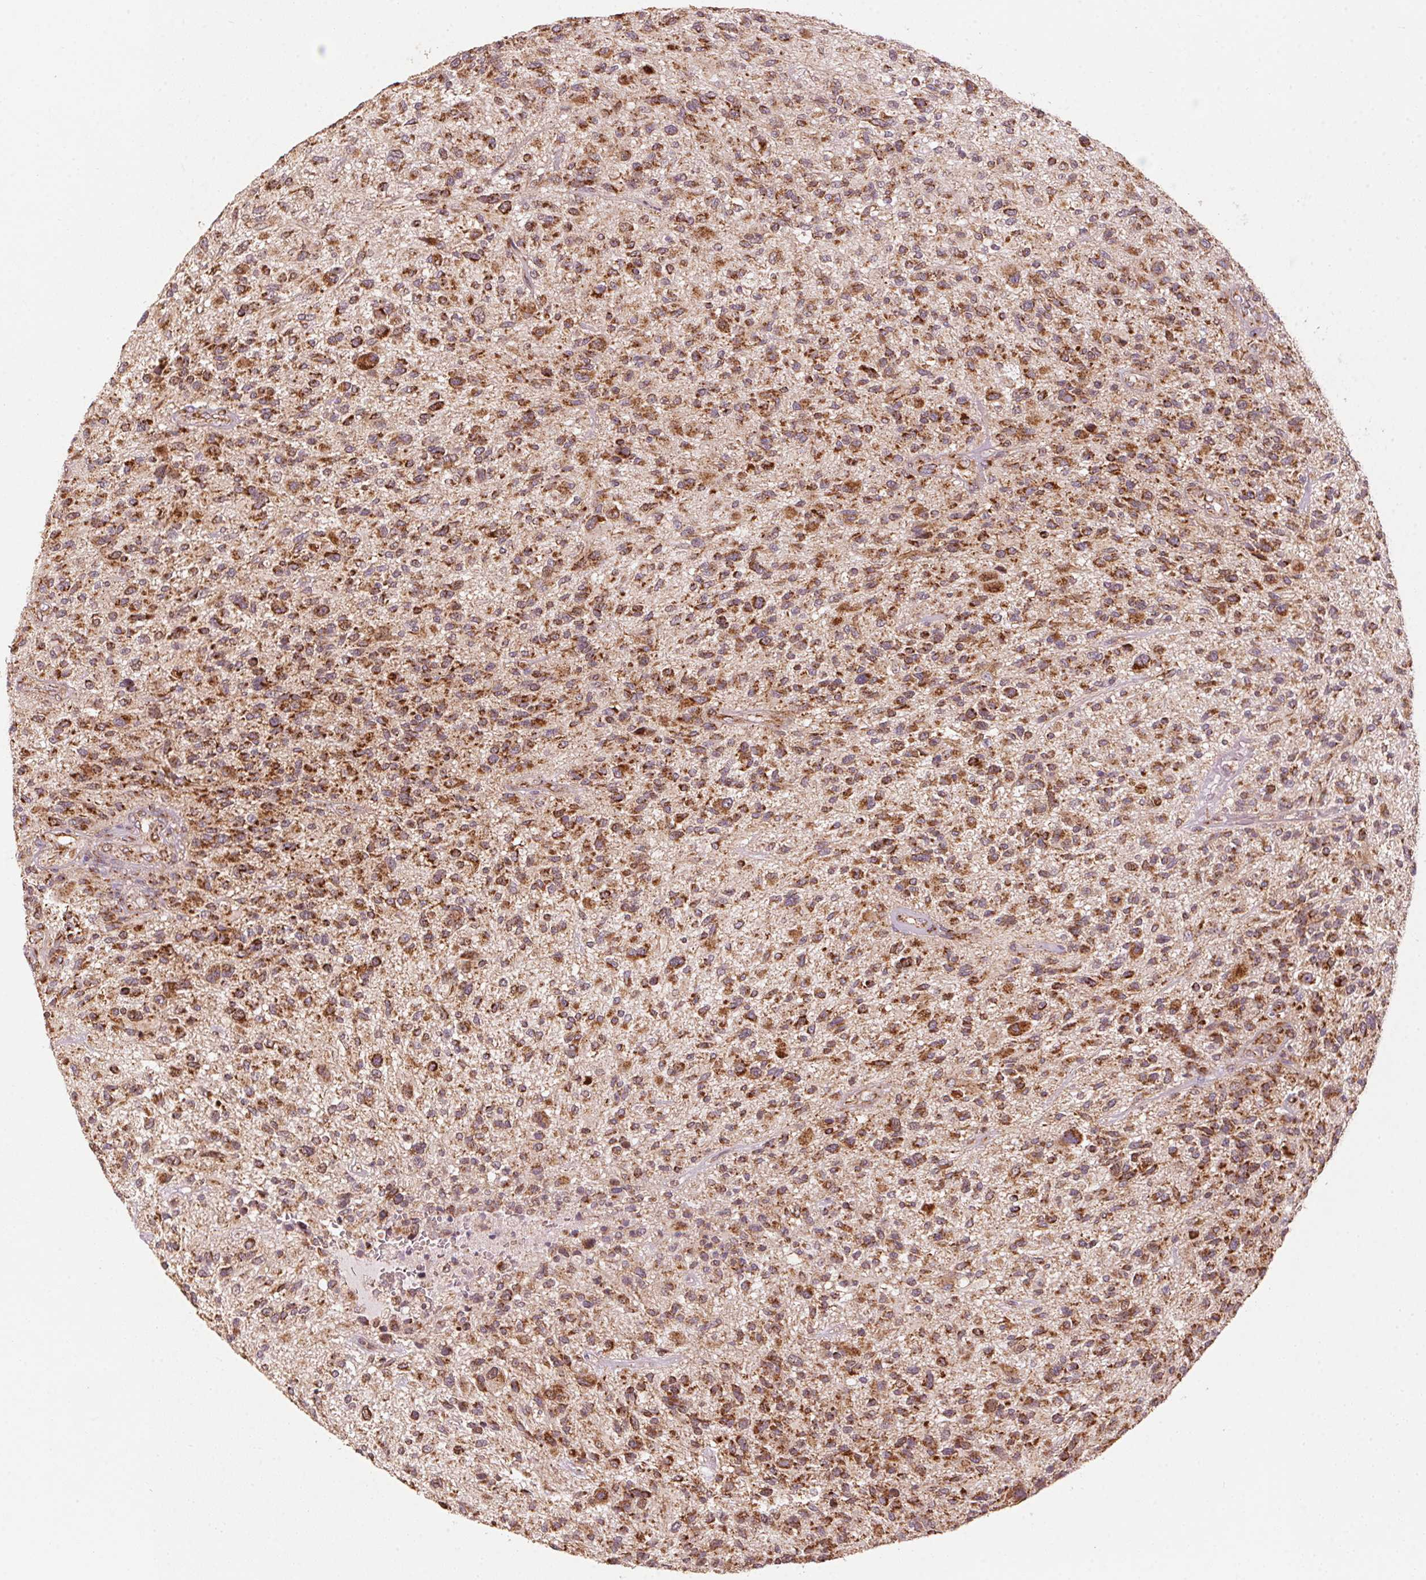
{"staining": {"intensity": "strong", "quantity": ">75%", "location": "cytoplasmic/membranous"}, "tissue": "glioma", "cell_type": "Tumor cells", "image_type": "cancer", "snomed": [{"axis": "morphology", "description": "Glioma, malignant, High grade"}, {"axis": "topography", "description": "Brain"}], "caption": "About >75% of tumor cells in human glioma show strong cytoplasmic/membranous protein staining as visualized by brown immunohistochemical staining.", "gene": "TOMM70", "patient": {"sex": "male", "age": 47}}